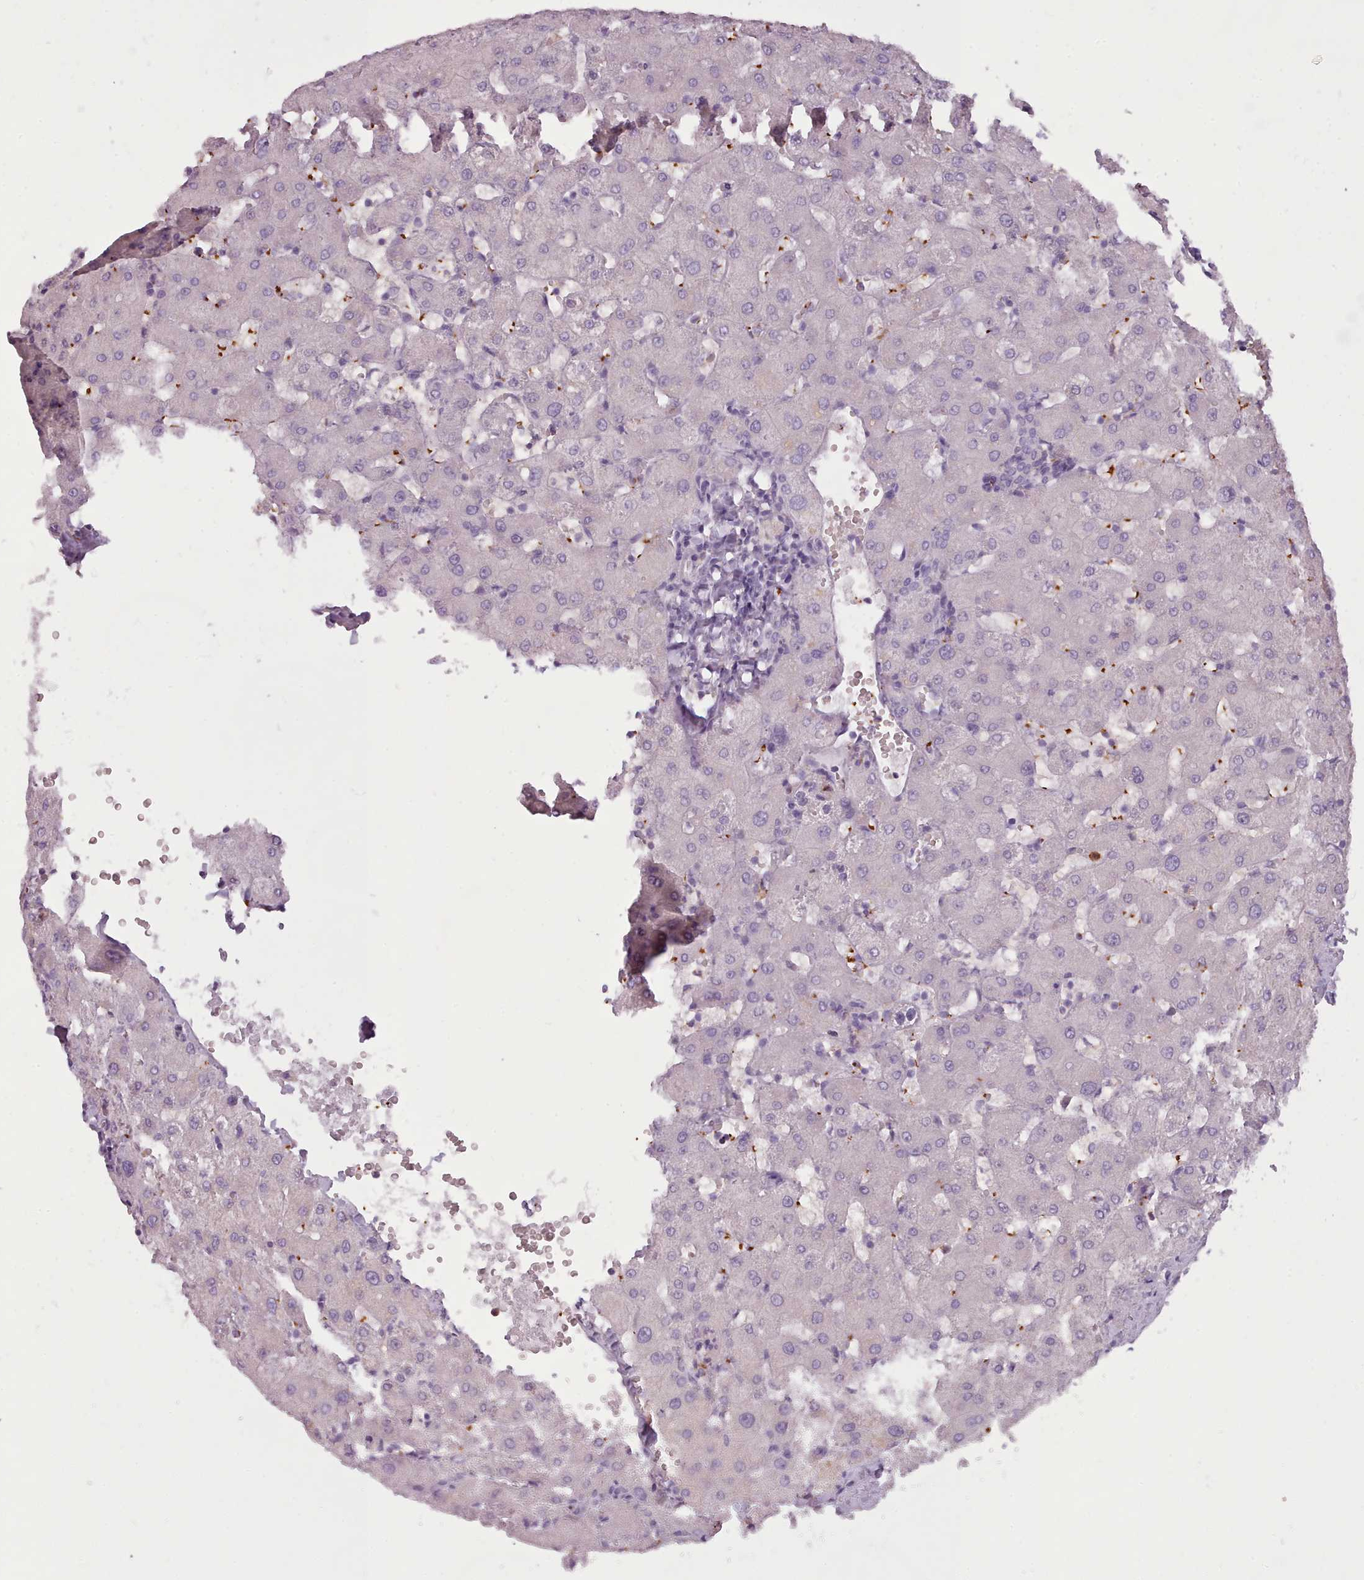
{"staining": {"intensity": "negative", "quantity": "none", "location": "none"}, "tissue": "liver", "cell_type": "Cholangiocytes", "image_type": "normal", "snomed": [{"axis": "morphology", "description": "Normal tissue, NOS"}, {"axis": "topography", "description": "Liver"}], "caption": "Cholangiocytes show no significant protein expression in normal liver.", "gene": "NDST2", "patient": {"sex": "female", "age": 63}}